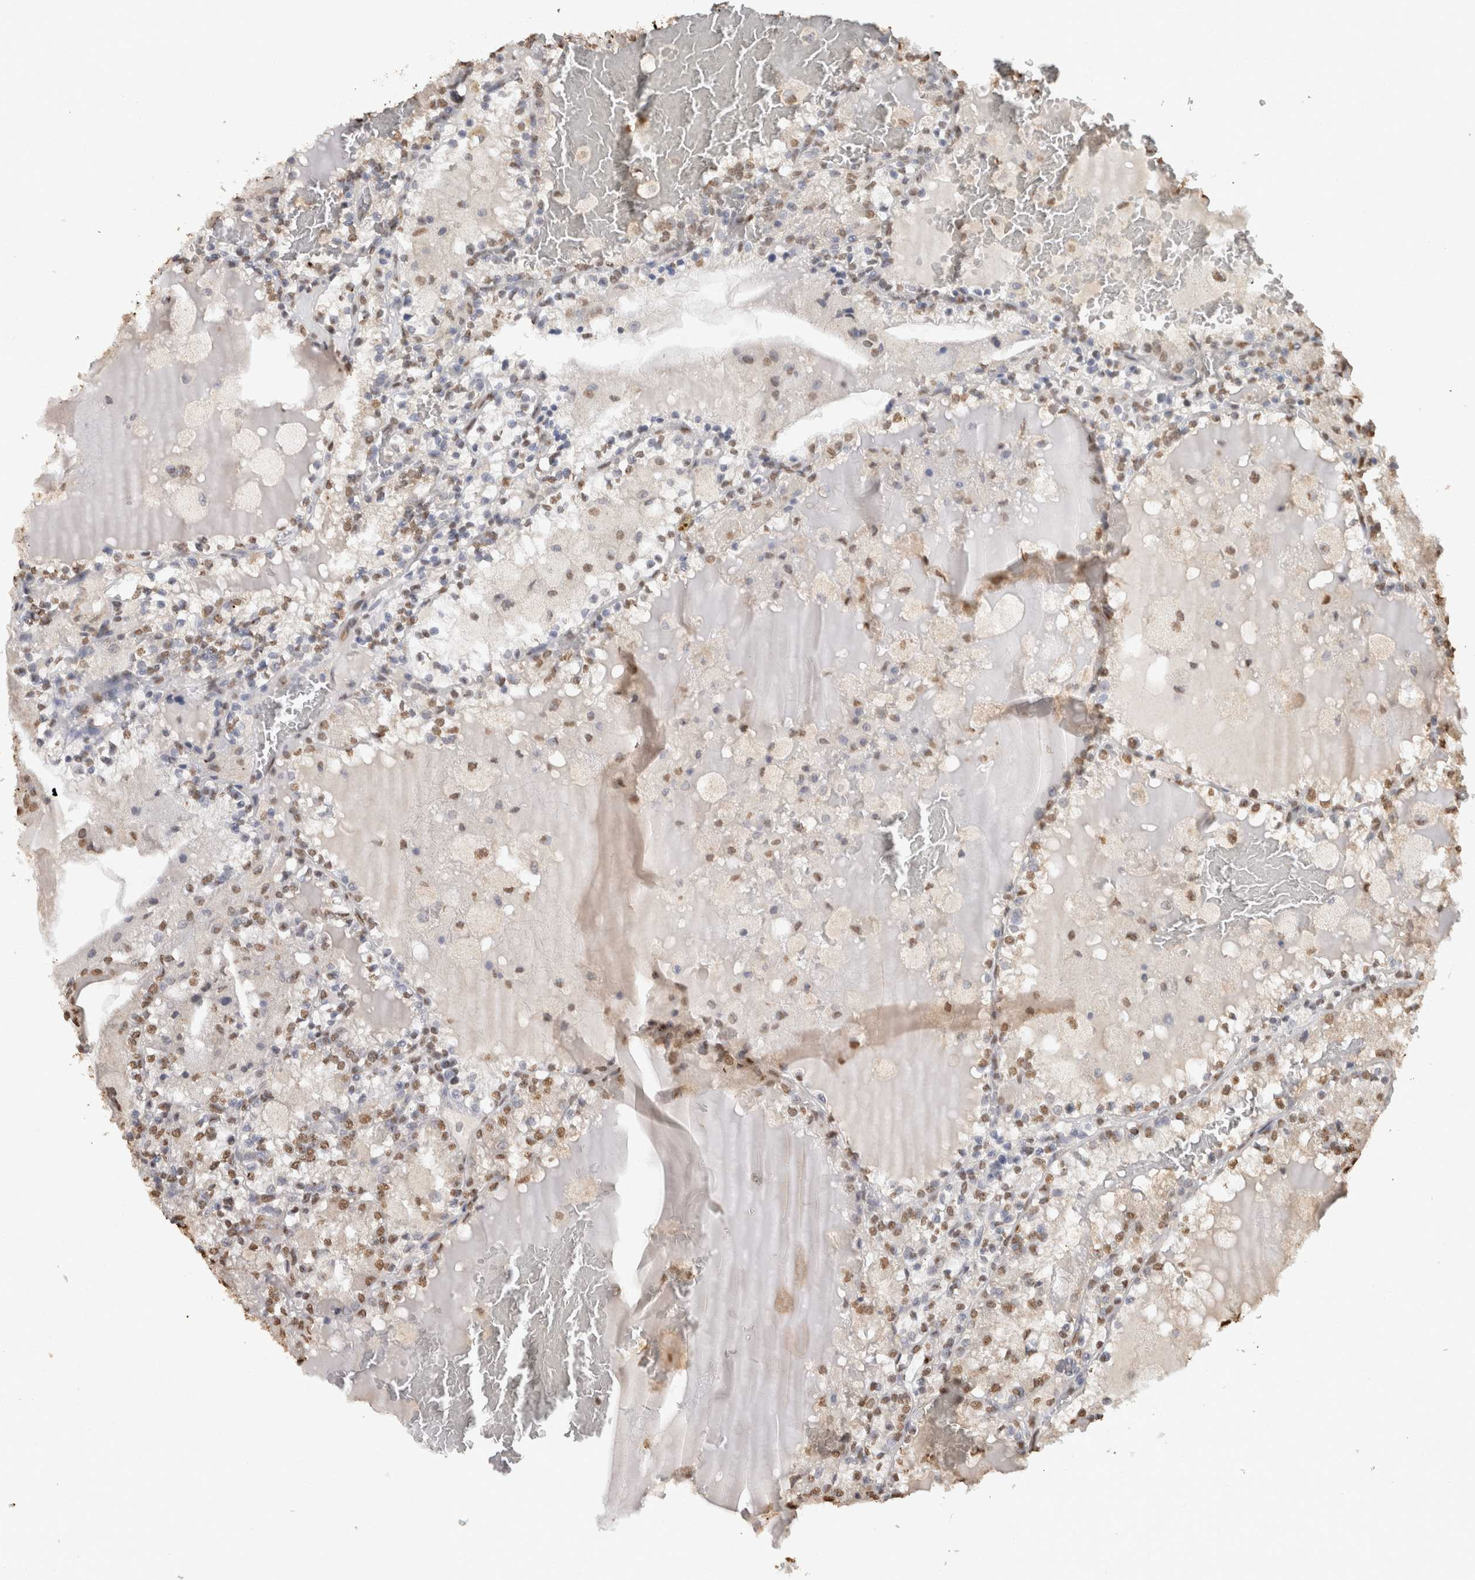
{"staining": {"intensity": "moderate", "quantity": "25%-75%", "location": "nuclear"}, "tissue": "renal cancer", "cell_type": "Tumor cells", "image_type": "cancer", "snomed": [{"axis": "morphology", "description": "Adenocarcinoma, NOS"}, {"axis": "topography", "description": "Kidney"}], "caption": "Moderate nuclear positivity is appreciated in about 25%-75% of tumor cells in adenocarcinoma (renal). Nuclei are stained in blue.", "gene": "HAND2", "patient": {"sex": "female", "age": 56}}